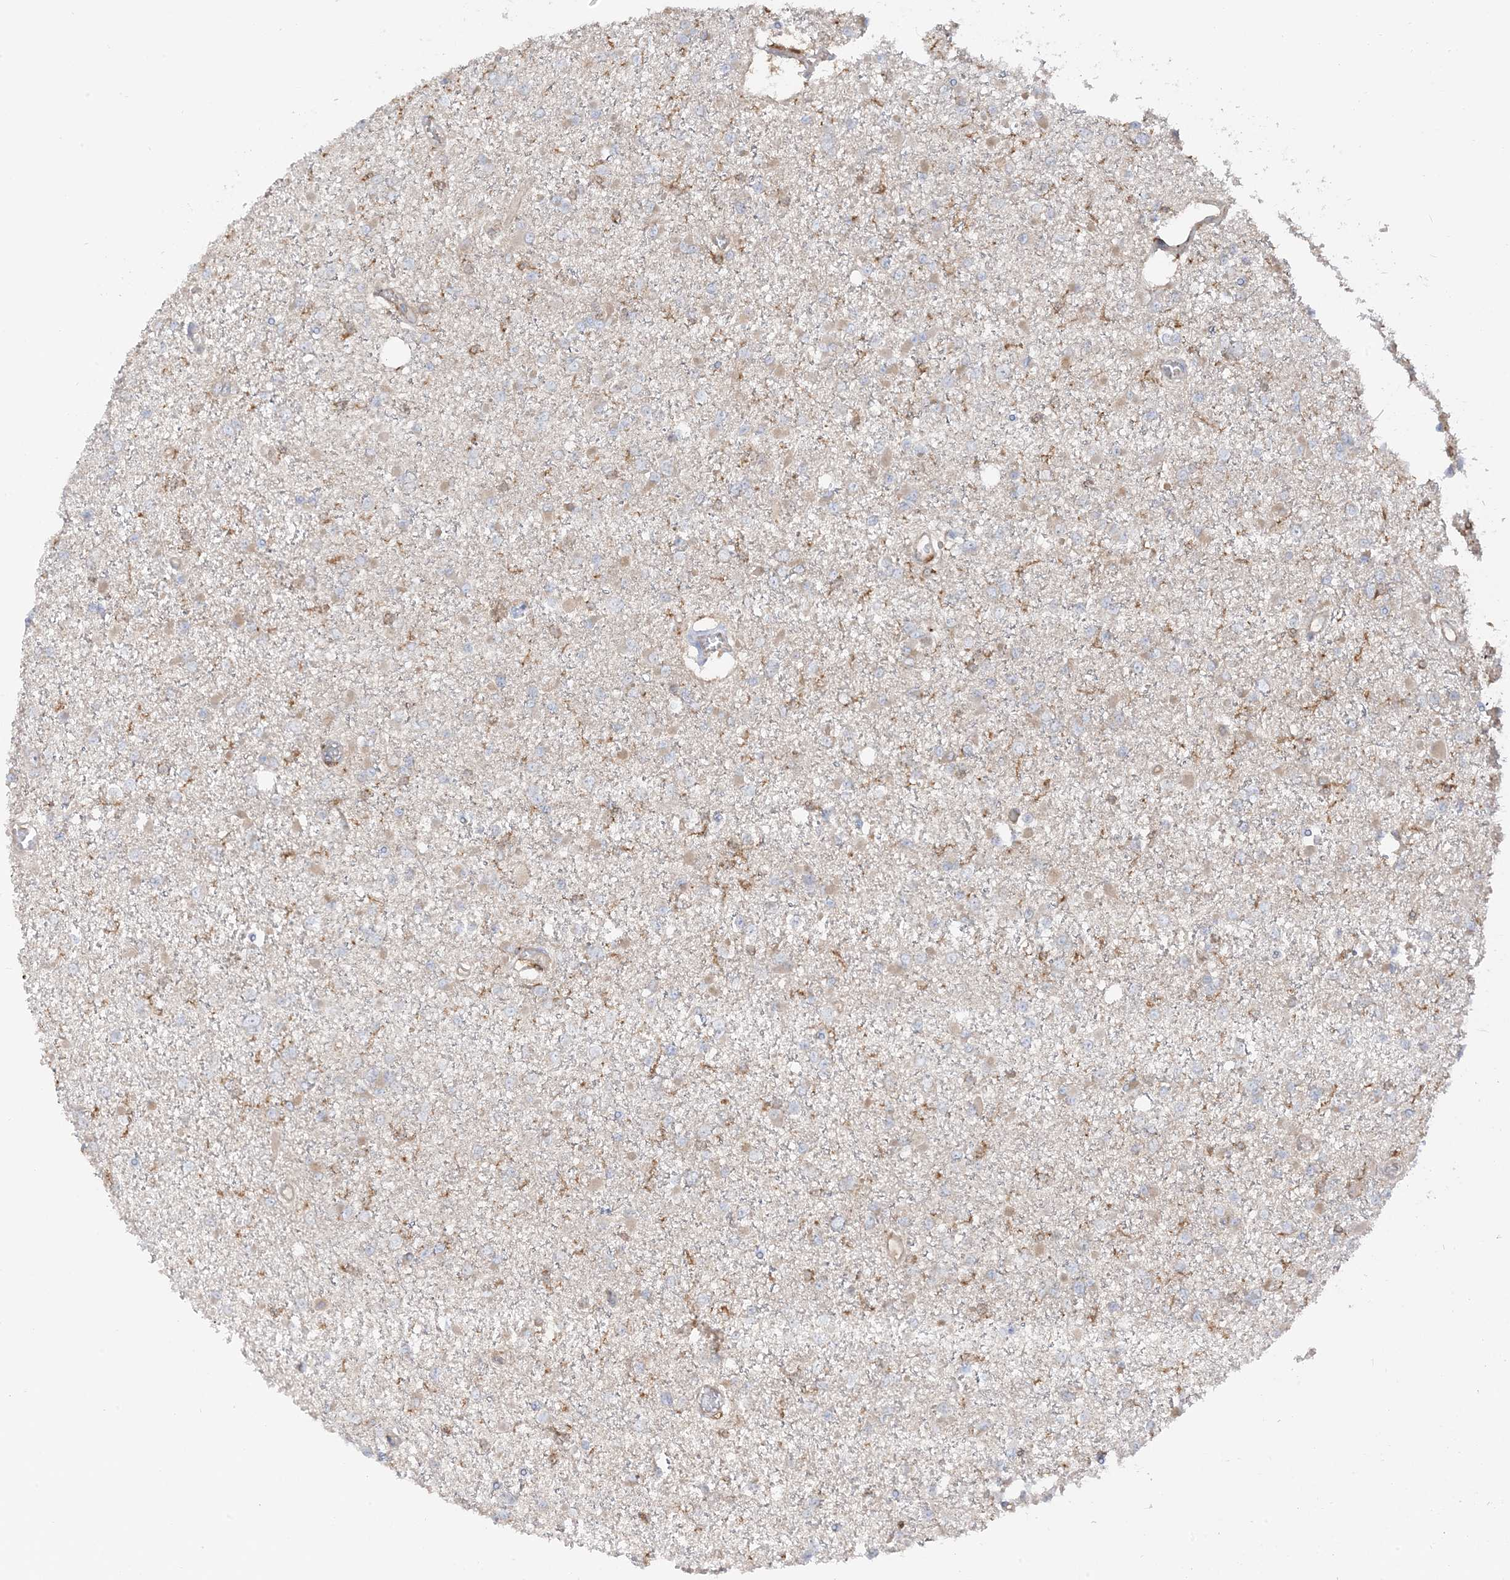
{"staining": {"intensity": "negative", "quantity": "none", "location": "none"}, "tissue": "glioma", "cell_type": "Tumor cells", "image_type": "cancer", "snomed": [{"axis": "morphology", "description": "Glioma, malignant, Low grade"}, {"axis": "topography", "description": "Brain"}], "caption": "This is an immunohistochemistry image of malignant glioma (low-grade). There is no positivity in tumor cells.", "gene": "CAPZB", "patient": {"sex": "female", "age": 22}}